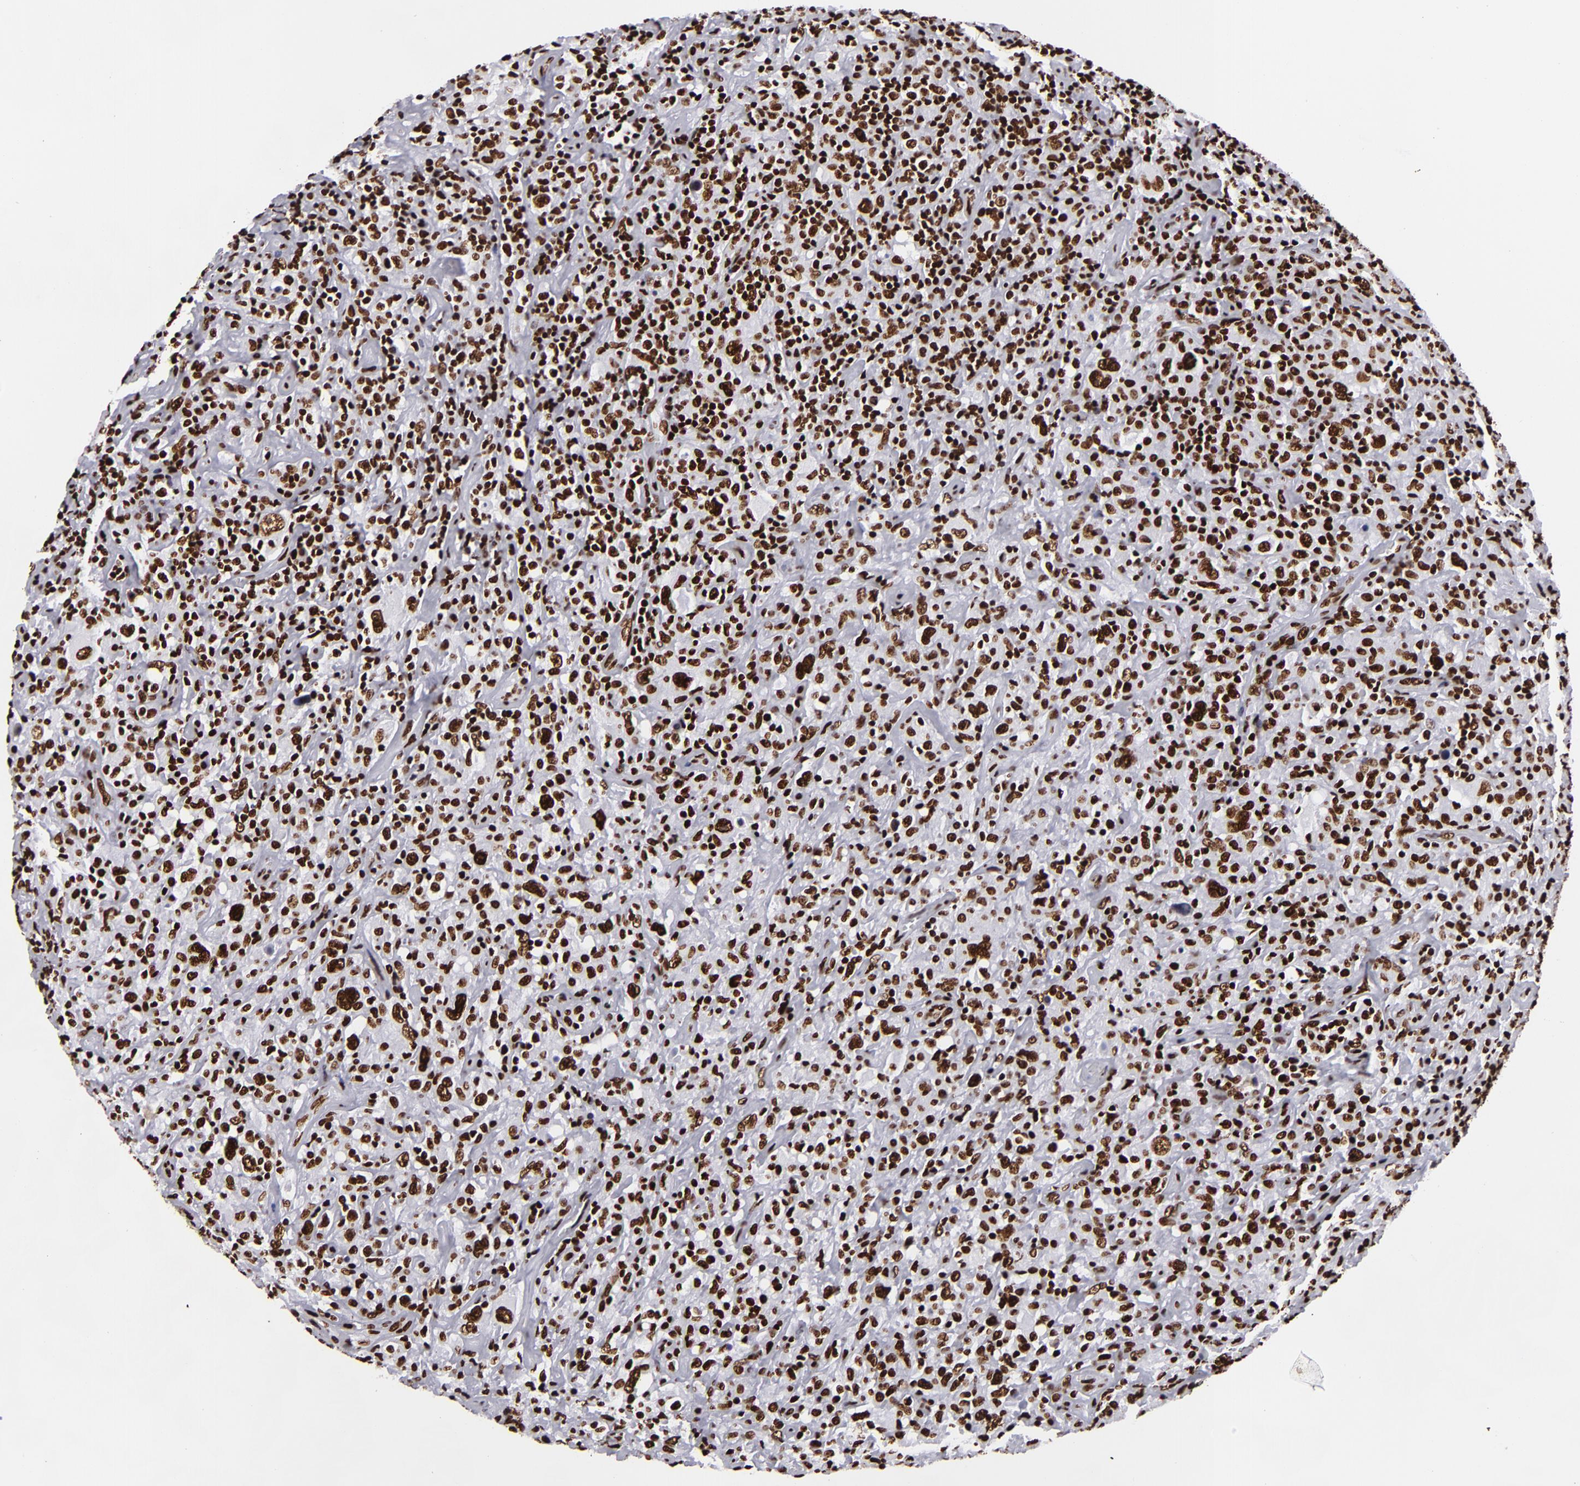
{"staining": {"intensity": "strong", "quantity": ">75%", "location": "nuclear"}, "tissue": "lymphoma", "cell_type": "Tumor cells", "image_type": "cancer", "snomed": [{"axis": "morphology", "description": "Hodgkin's disease, NOS"}, {"axis": "topography", "description": "Lymph node"}], "caption": "Immunohistochemistry (IHC) photomicrograph of neoplastic tissue: Hodgkin's disease stained using IHC displays high levels of strong protein expression localized specifically in the nuclear of tumor cells, appearing as a nuclear brown color.", "gene": "SAFB", "patient": {"sex": "male", "age": 46}}